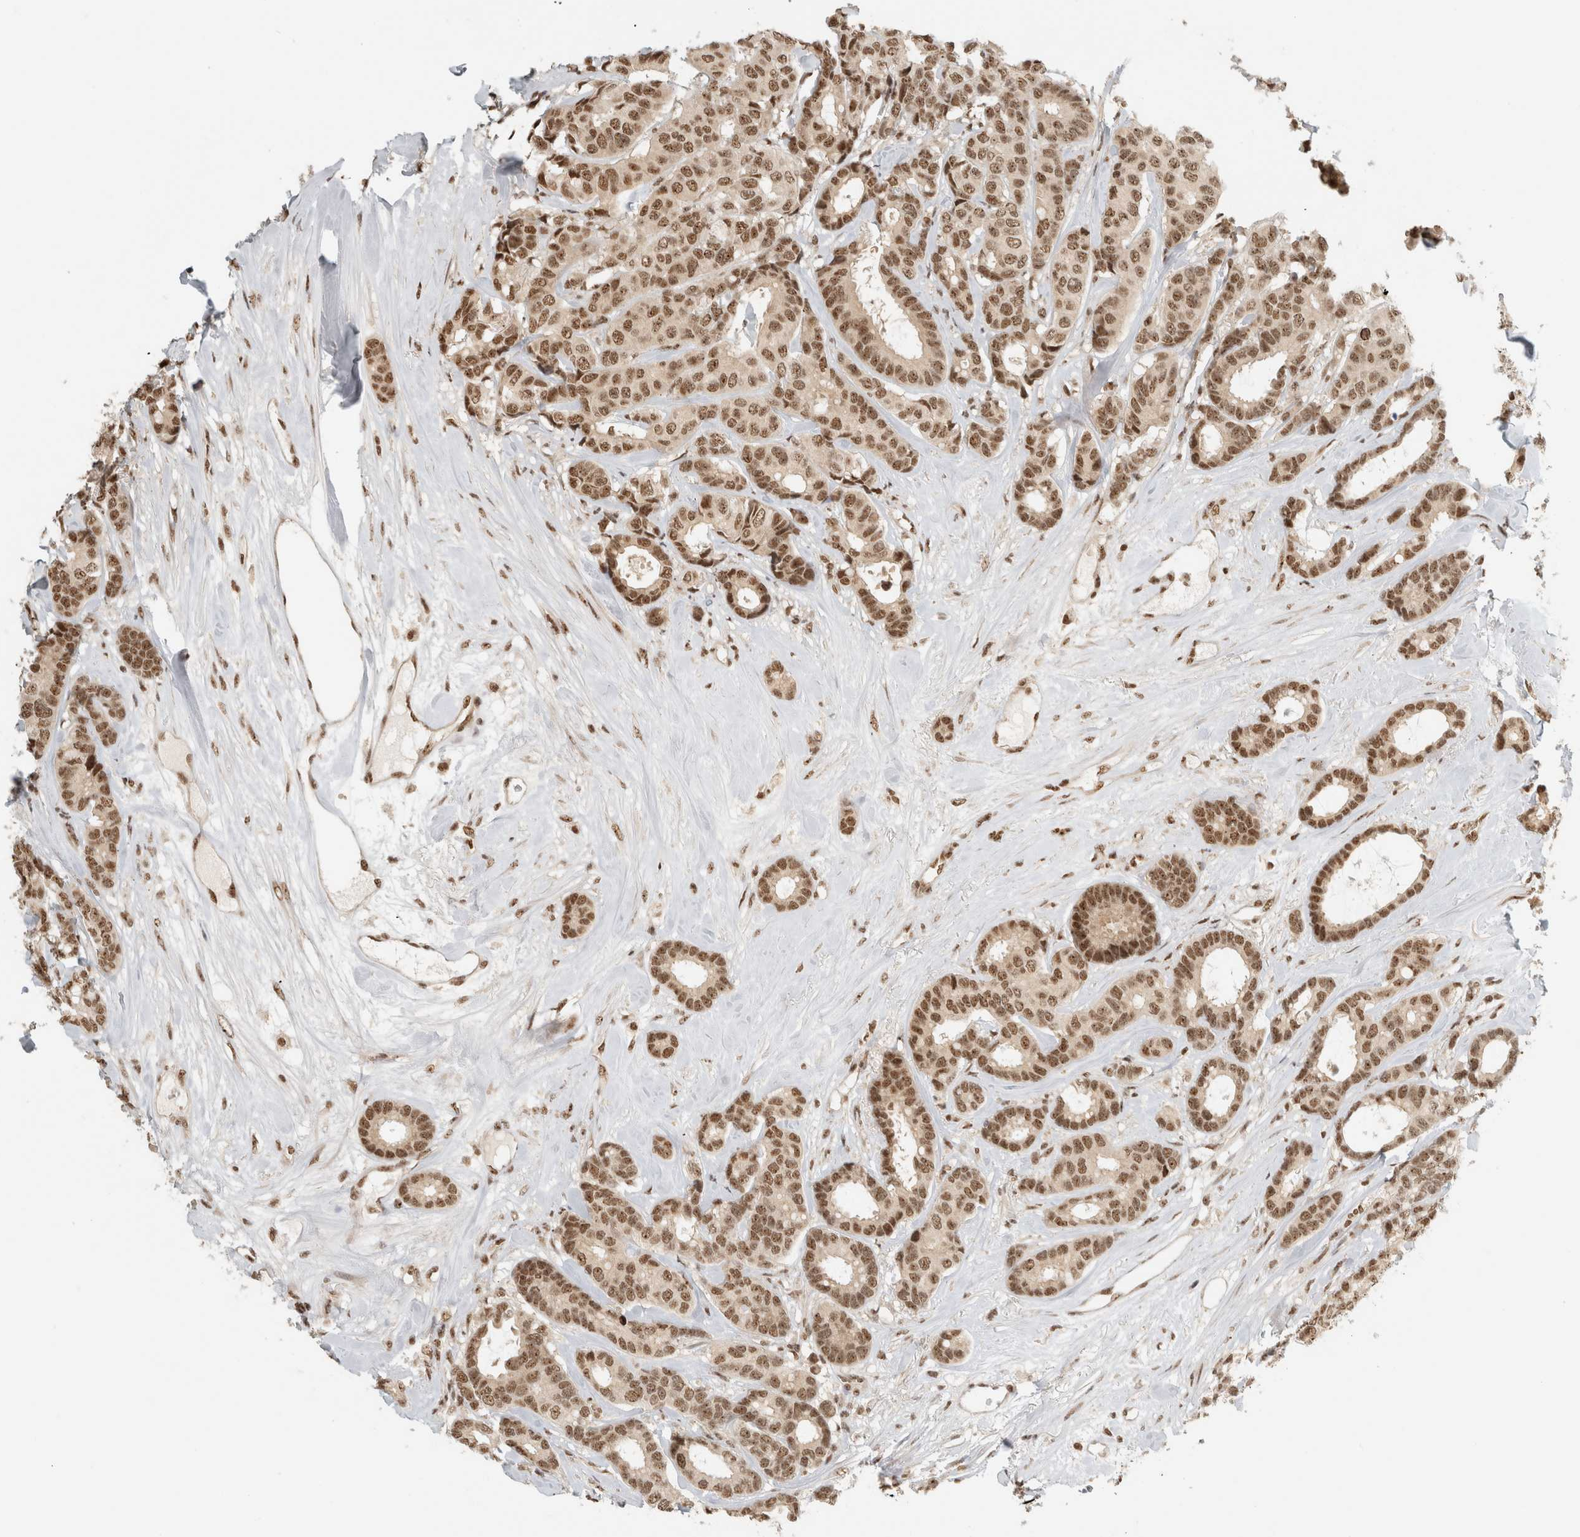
{"staining": {"intensity": "moderate", "quantity": ">75%", "location": "nuclear"}, "tissue": "breast cancer", "cell_type": "Tumor cells", "image_type": "cancer", "snomed": [{"axis": "morphology", "description": "Duct carcinoma"}, {"axis": "topography", "description": "Breast"}], "caption": "This photomicrograph demonstrates IHC staining of human infiltrating ductal carcinoma (breast), with medium moderate nuclear positivity in about >75% of tumor cells.", "gene": "EBNA1BP2", "patient": {"sex": "female", "age": 87}}